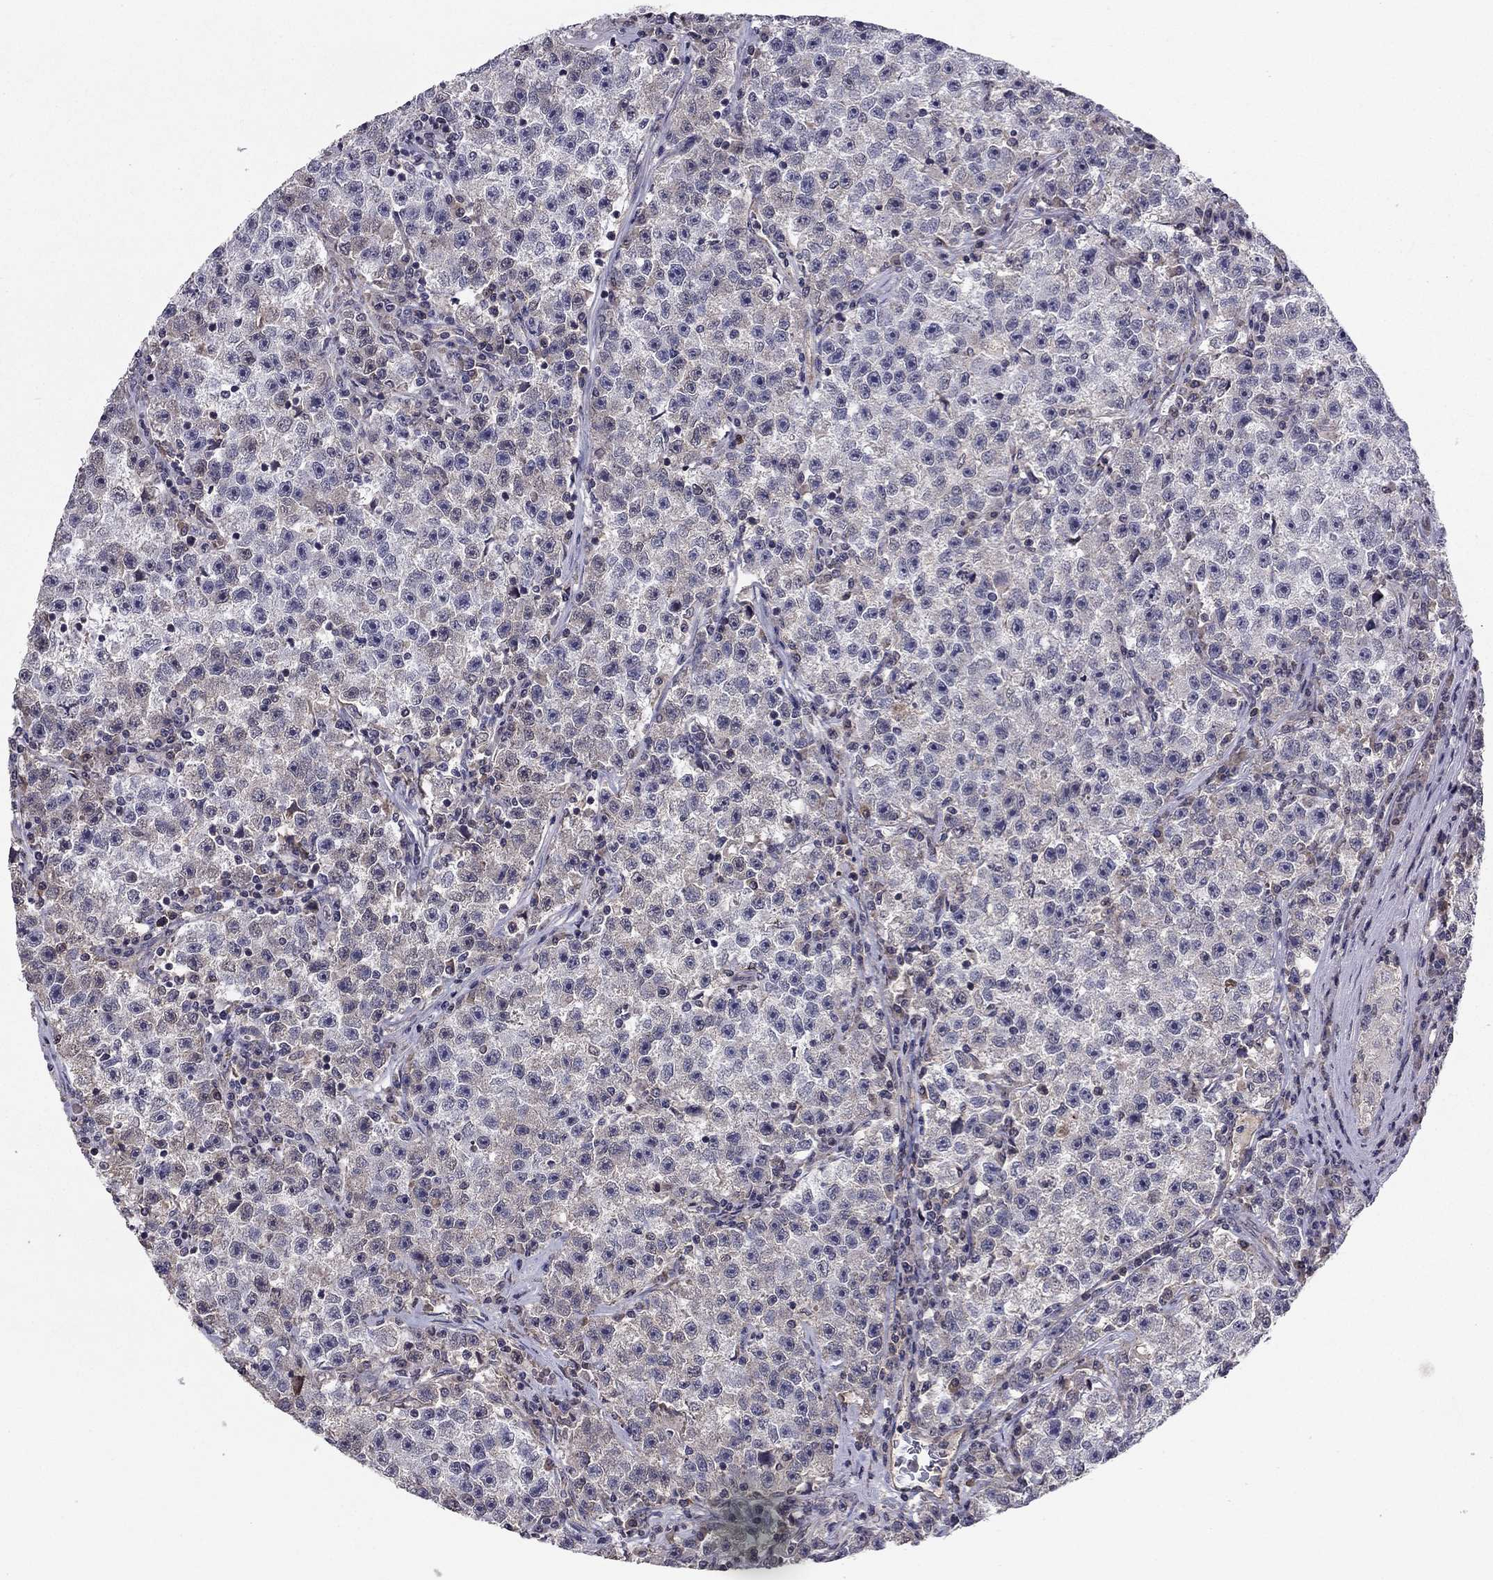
{"staining": {"intensity": "negative", "quantity": "none", "location": "none"}, "tissue": "testis cancer", "cell_type": "Tumor cells", "image_type": "cancer", "snomed": [{"axis": "morphology", "description": "Seminoma, NOS"}, {"axis": "topography", "description": "Testis"}], "caption": "This micrograph is of seminoma (testis) stained with immunohistochemistry to label a protein in brown with the nuclei are counter-stained blue. There is no expression in tumor cells. (Stains: DAB (3,3'-diaminobenzidine) immunohistochemistry (IHC) with hematoxylin counter stain, Microscopy: brightfield microscopy at high magnification).", "gene": "HCN1", "patient": {"sex": "male", "age": 22}}